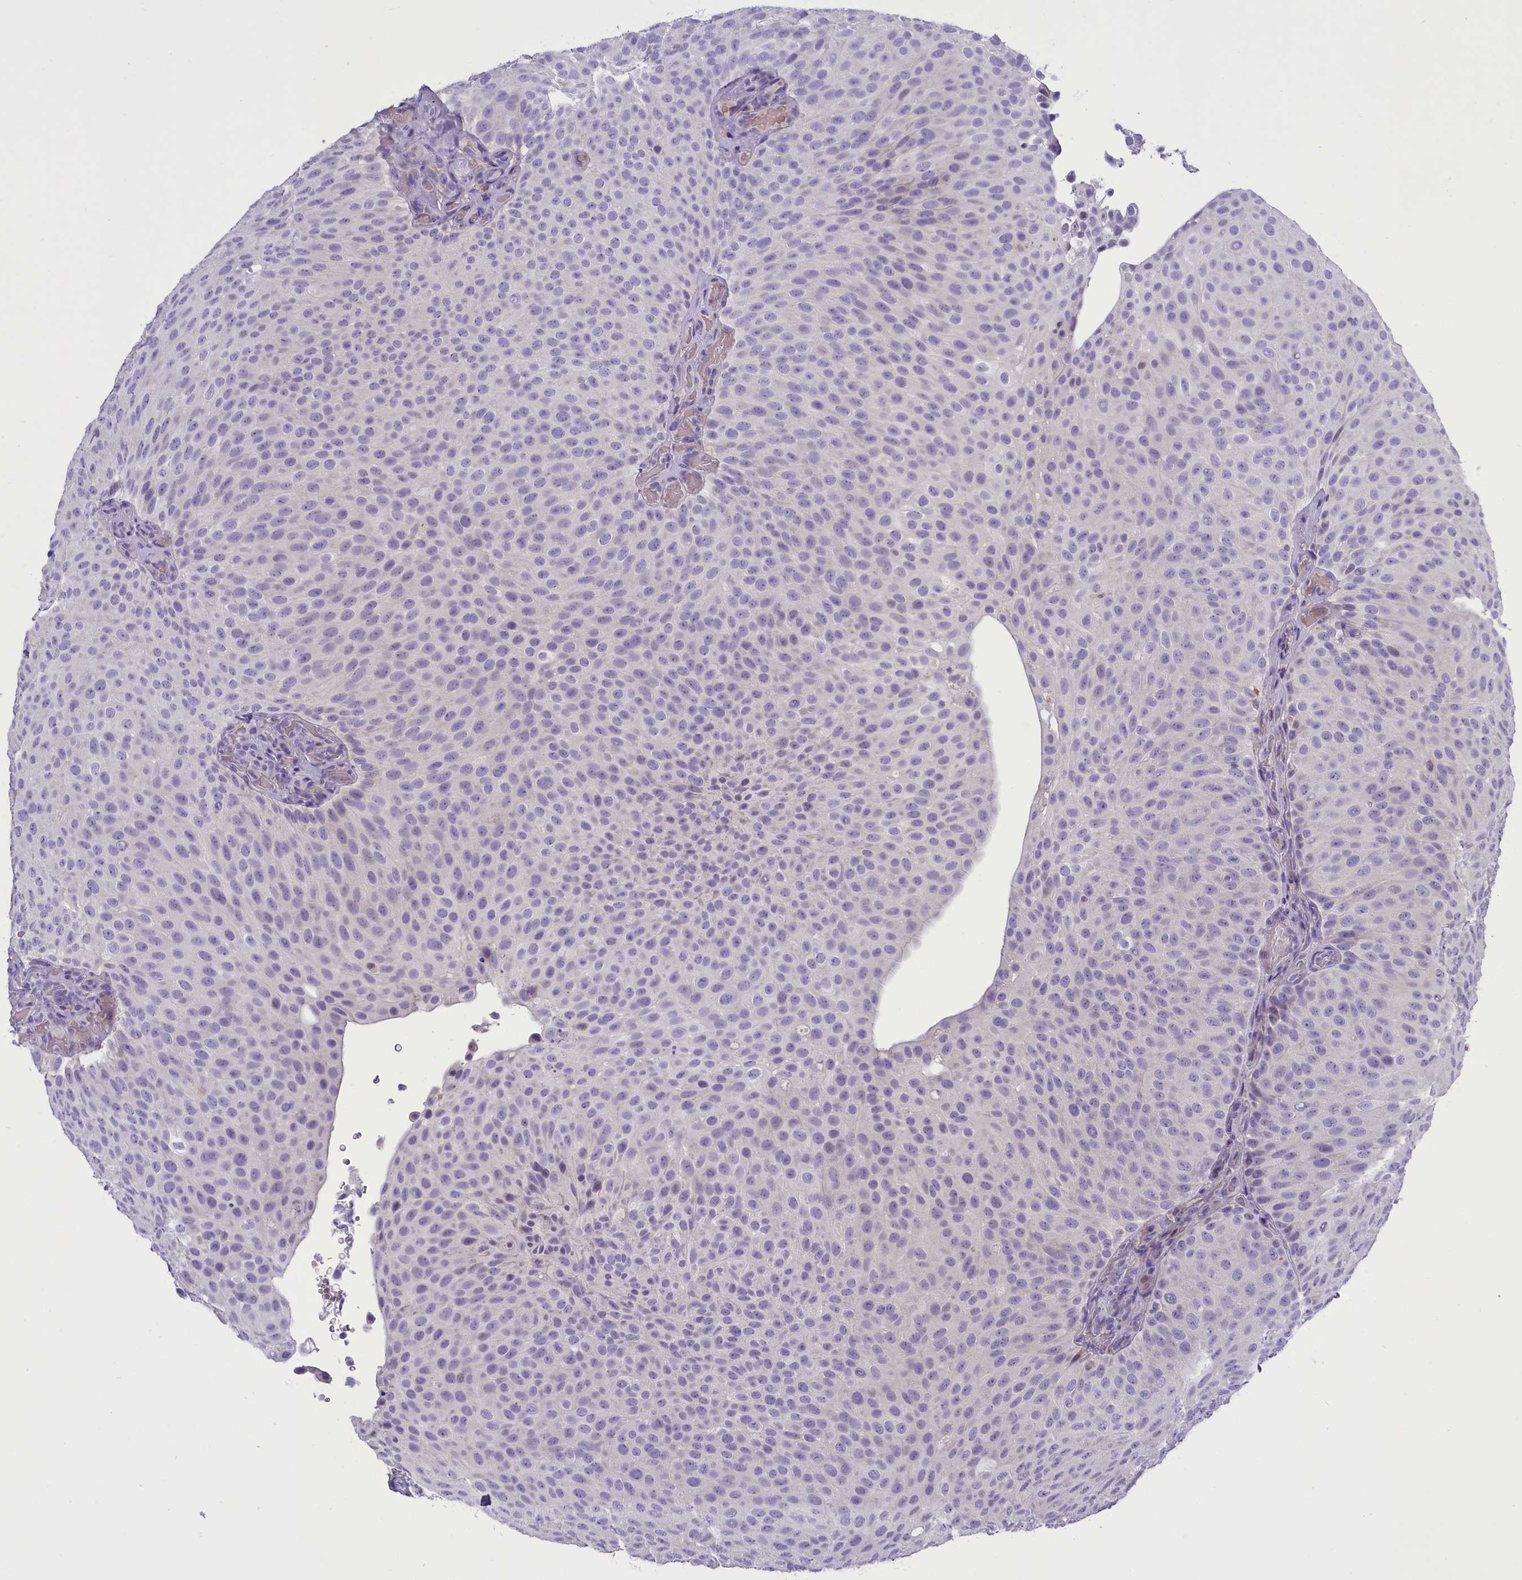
{"staining": {"intensity": "negative", "quantity": "none", "location": "none"}, "tissue": "urothelial cancer", "cell_type": "Tumor cells", "image_type": "cancer", "snomed": [{"axis": "morphology", "description": "Urothelial carcinoma, Low grade"}, {"axis": "topography", "description": "Urinary bladder"}], "caption": "IHC histopathology image of neoplastic tissue: urothelial cancer stained with DAB (3,3'-diaminobenzidine) reveals no significant protein positivity in tumor cells.", "gene": "ENPP6", "patient": {"sex": "male", "age": 78}}